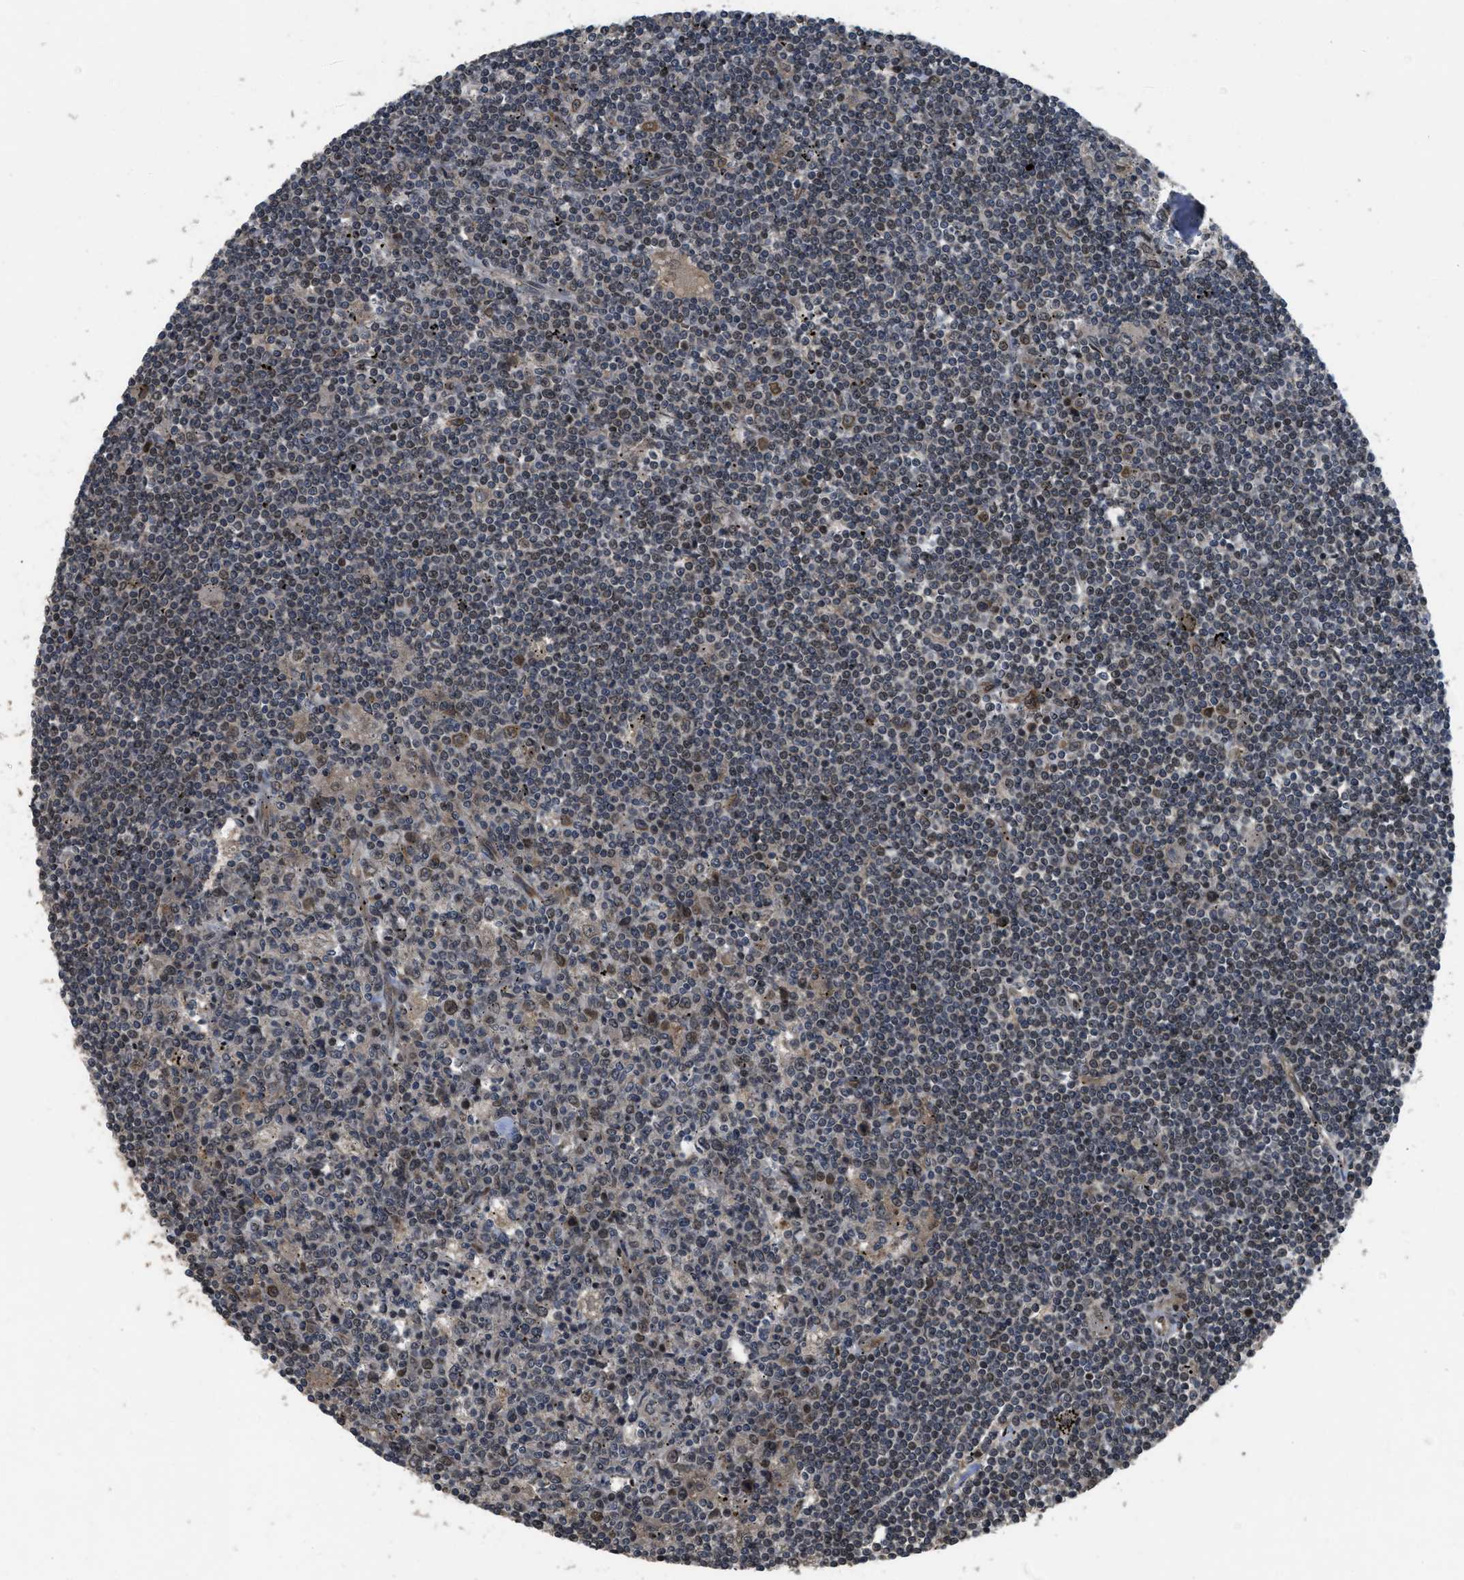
{"staining": {"intensity": "weak", "quantity": "25%-75%", "location": "cytoplasmic/membranous,nuclear"}, "tissue": "lymphoma", "cell_type": "Tumor cells", "image_type": "cancer", "snomed": [{"axis": "morphology", "description": "Malignant lymphoma, non-Hodgkin's type, Low grade"}, {"axis": "topography", "description": "Spleen"}], "caption": "A histopathology image showing weak cytoplasmic/membranous and nuclear expression in about 25%-75% of tumor cells in lymphoma, as visualized by brown immunohistochemical staining.", "gene": "SPTLC1", "patient": {"sex": "male", "age": 76}}